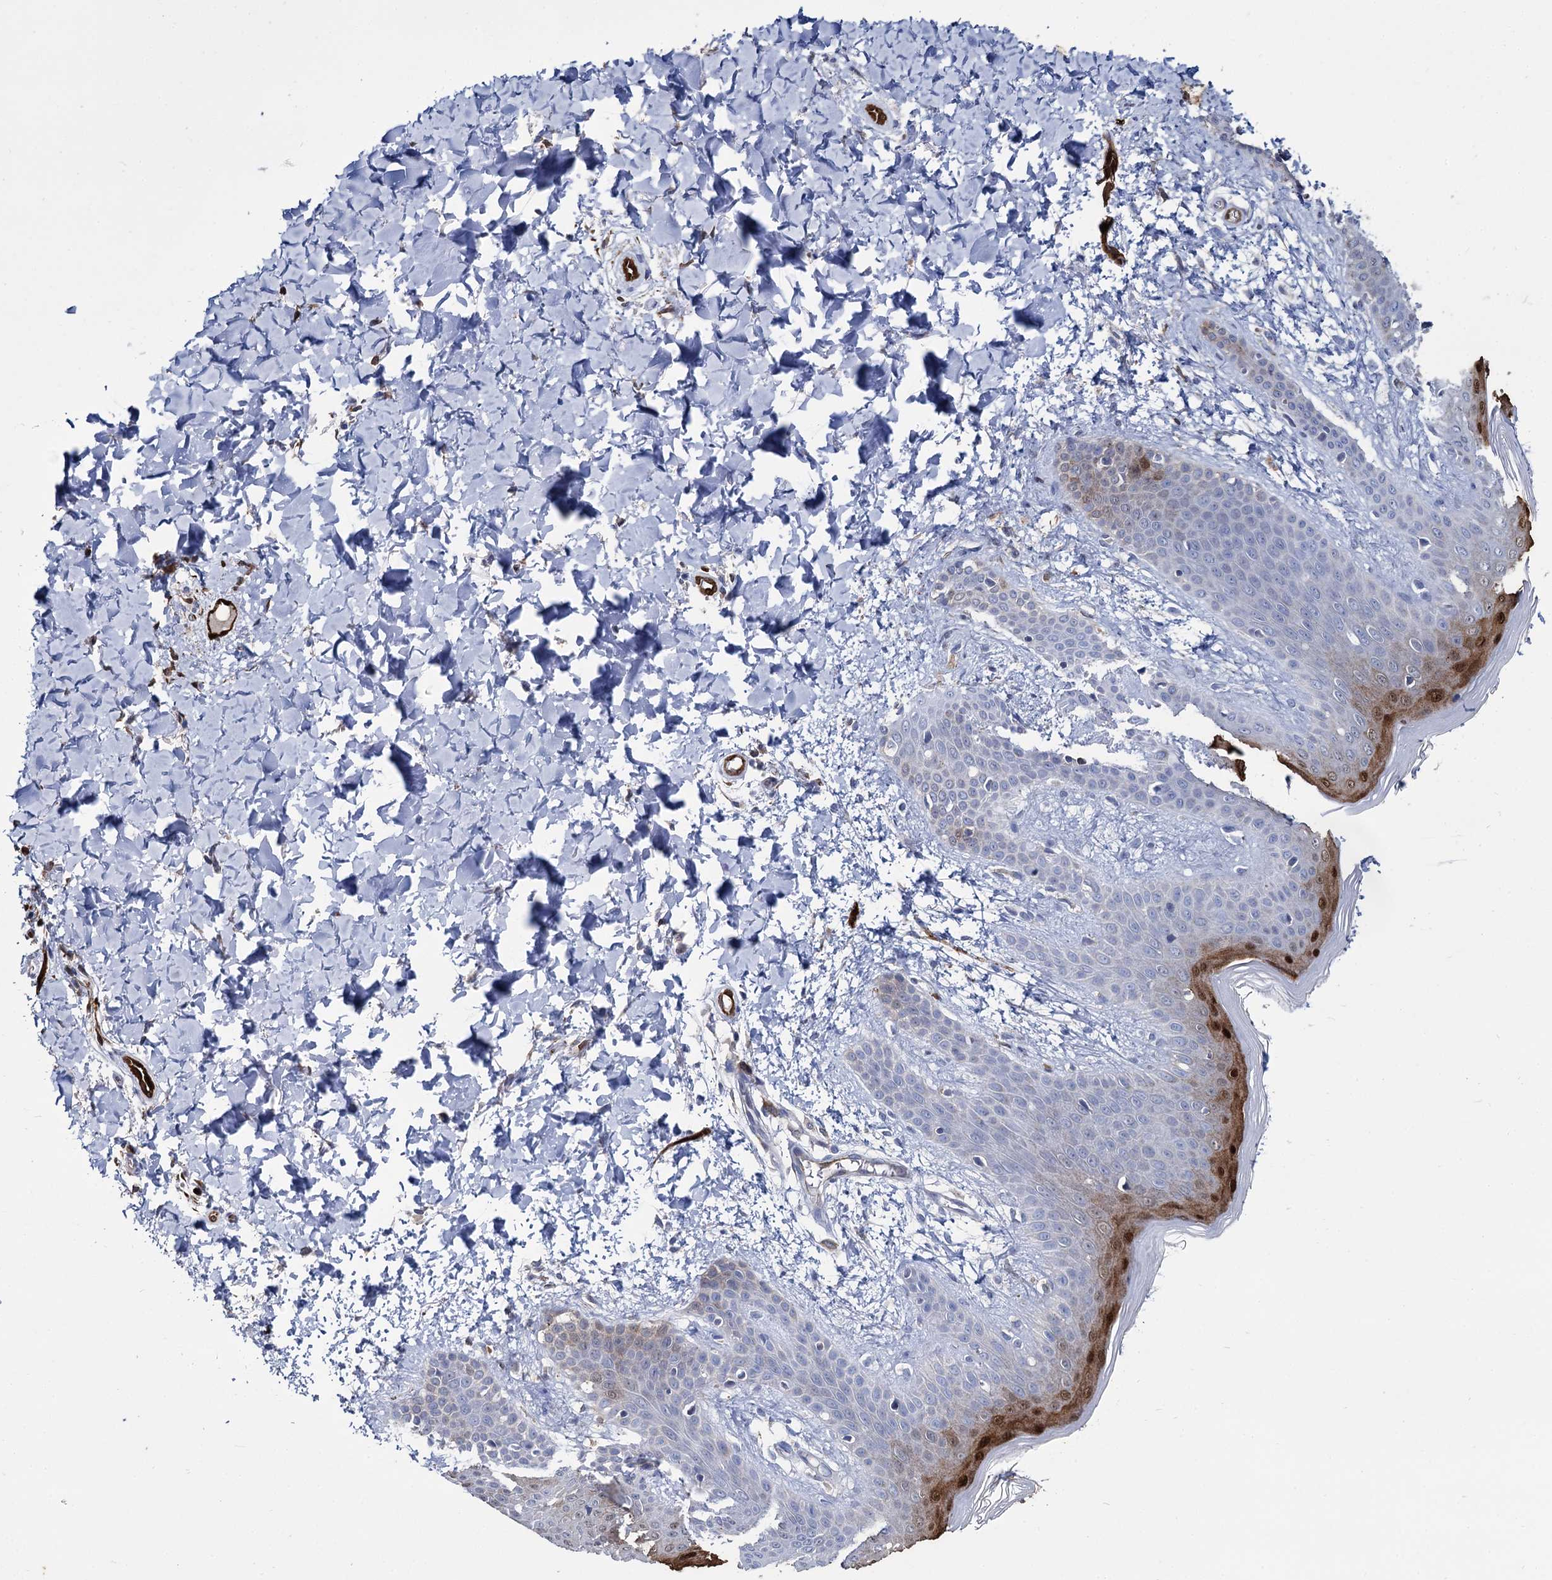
{"staining": {"intensity": "negative", "quantity": "none", "location": "none"}, "tissue": "skin", "cell_type": "Fibroblasts", "image_type": "normal", "snomed": [{"axis": "morphology", "description": "Normal tissue, NOS"}, {"axis": "topography", "description": "Skin"}], "caption": "Immunohistochemistry (IHC) image of normal skin: human skin stained with DAB shows no significant protein positivity in fibroblasts. (DAB (3,3'-diaminobenzidine) IHC, high magnification).", "gene": "FABP5", "patient": {"sex": "male", "age": 36}}